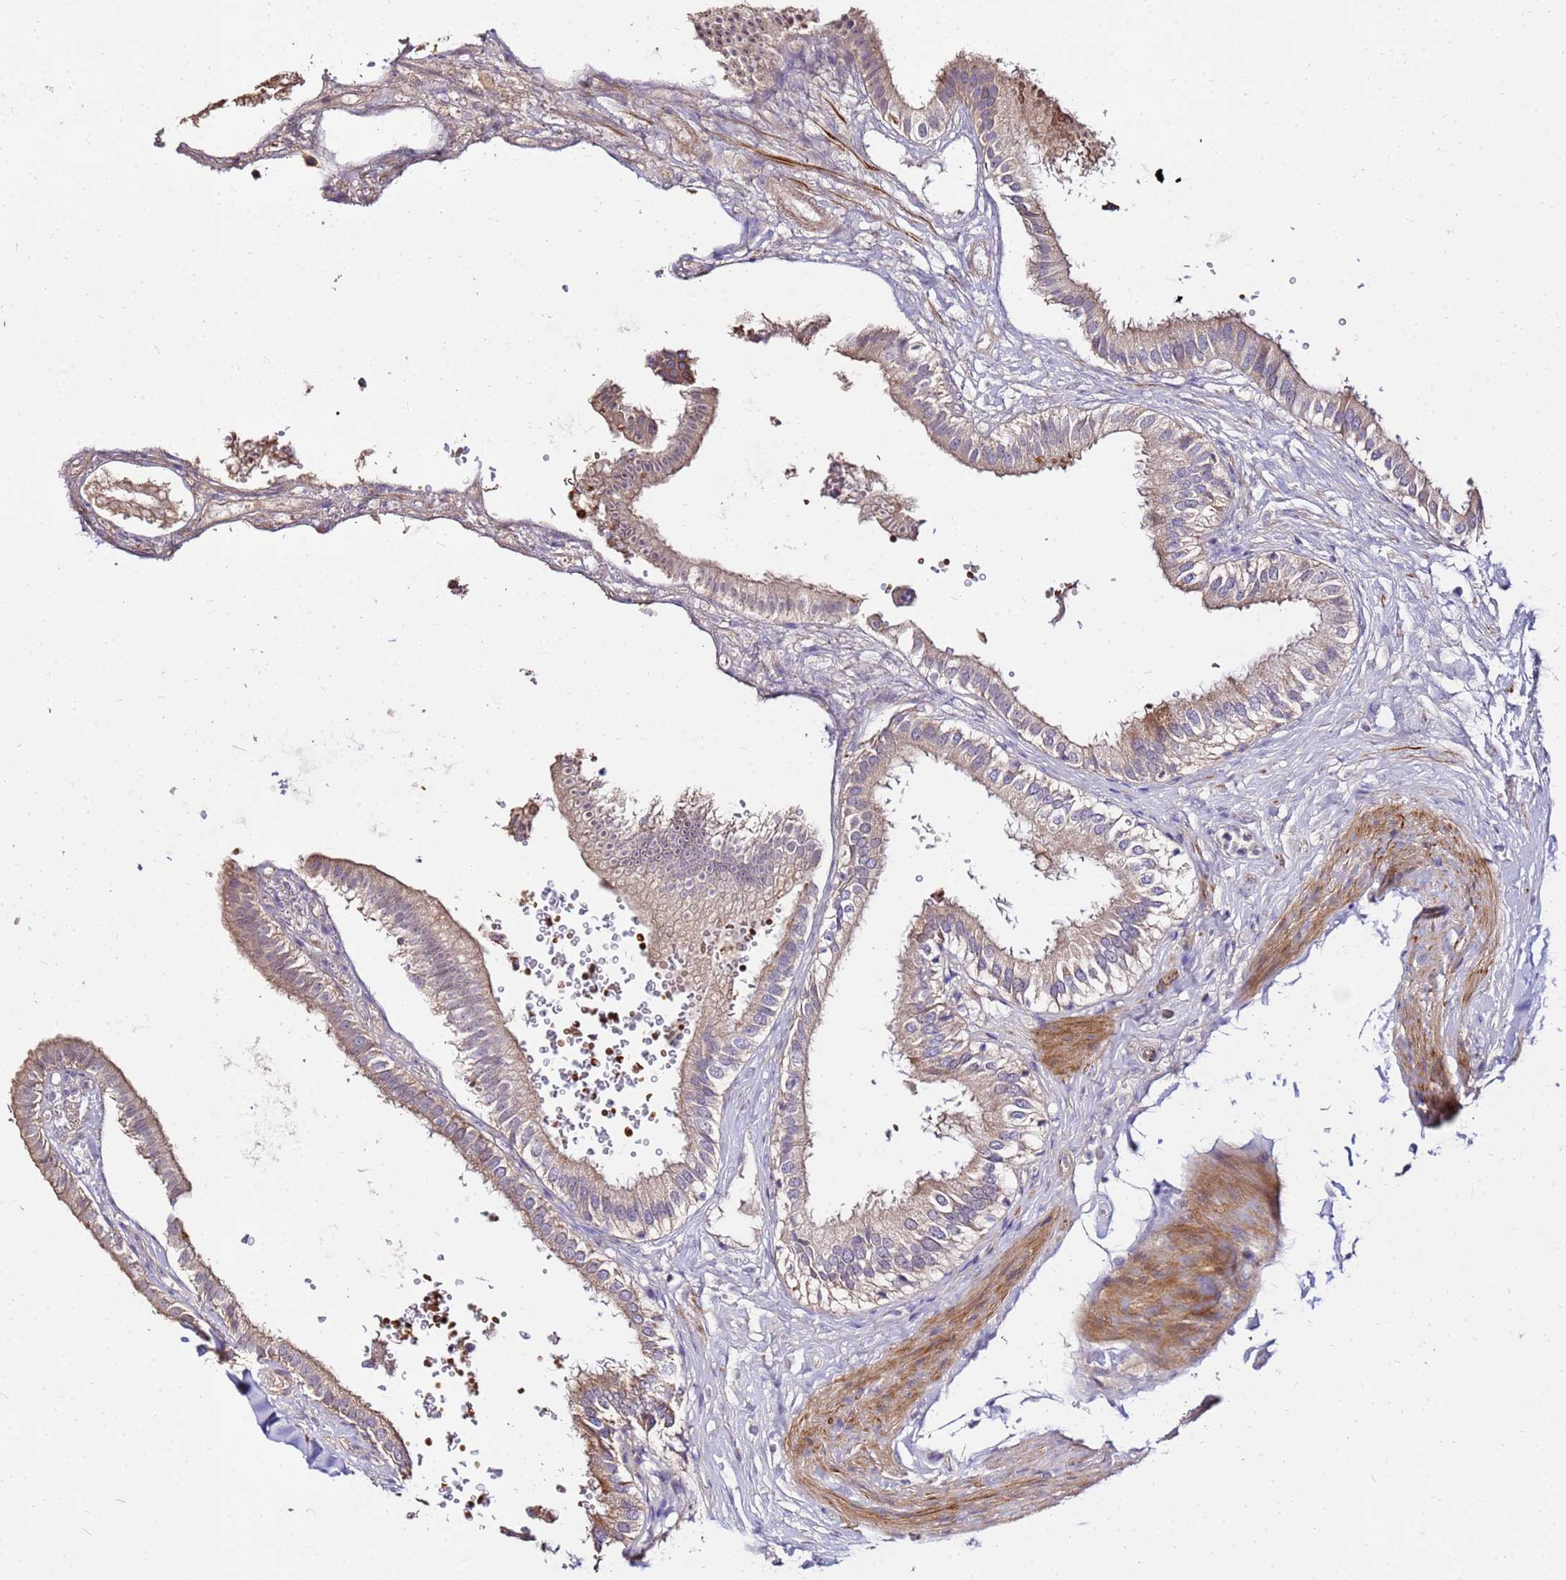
{"staining": {"intensity": "moderate", "quantity": ">75%", "location": "cytoplasmic/membranous"}, "tissue": "gallbladder", "cell_type": "Glandular cells", "image_type": "normal", "snomed": [{"axis": "morphology", "description": "Normal tissue, NOS"}, {"axis": "topography", "description": "Gallbladder"}], "caption": "This image demonstrates IHC staining of normal gallbladder, with medium moderate cytoplasmic/membranous staining in about >75% of glandular cells.", "gene": "WWC2", "patient": {"sex": "female", "age": 61}}